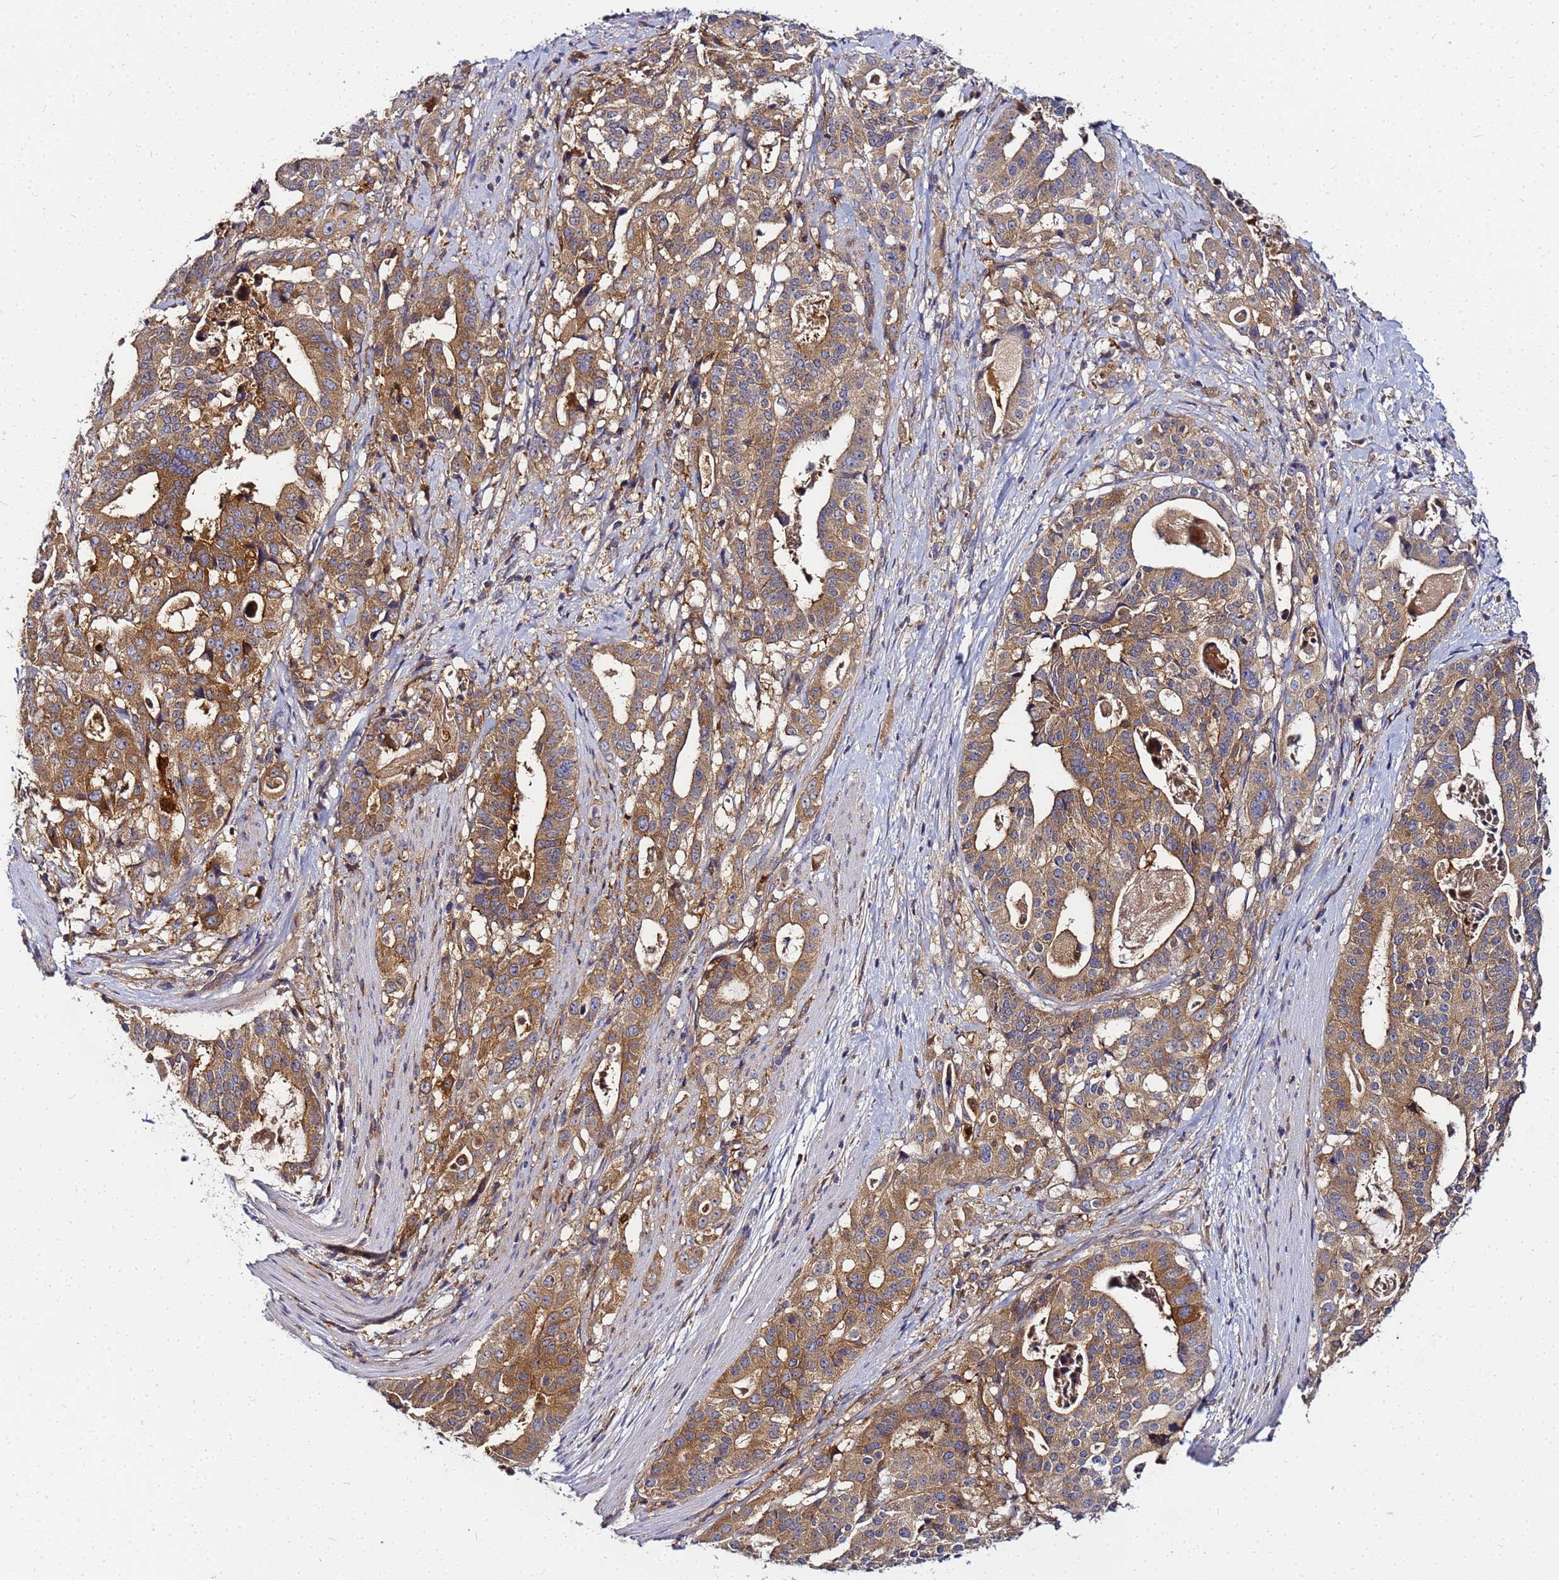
{"staining": {"intensity": "moderate", "quantity": ">75%", "location": "cytoplasmic/membranous"}, "tissue": "stomach cancer", "cell_type": "Tumor cells", "image_type": "cancer", "snomed": [{"axis": "morphology", "description": "Adenocarcinoma, NOS"}, {"axis": "topography", "description": "Stomach"}], "caption": "Immunohistochemistry (IHC) staining of stomach cancer (adenocarcinoma), which demonstrates medium levels of moderate cytoplasmic/membranous positivity in about >75% of tumor cells indicating moderate cytoplasmic/membranous protein staining. The staining was performed using DAB (3,3'-diaminobenzidine) (brown) for protein detection and nuclei were counterstained in hematoxylin (blue).", "gene": "CHM", "patient": {"sex": "male", "age": 48}}